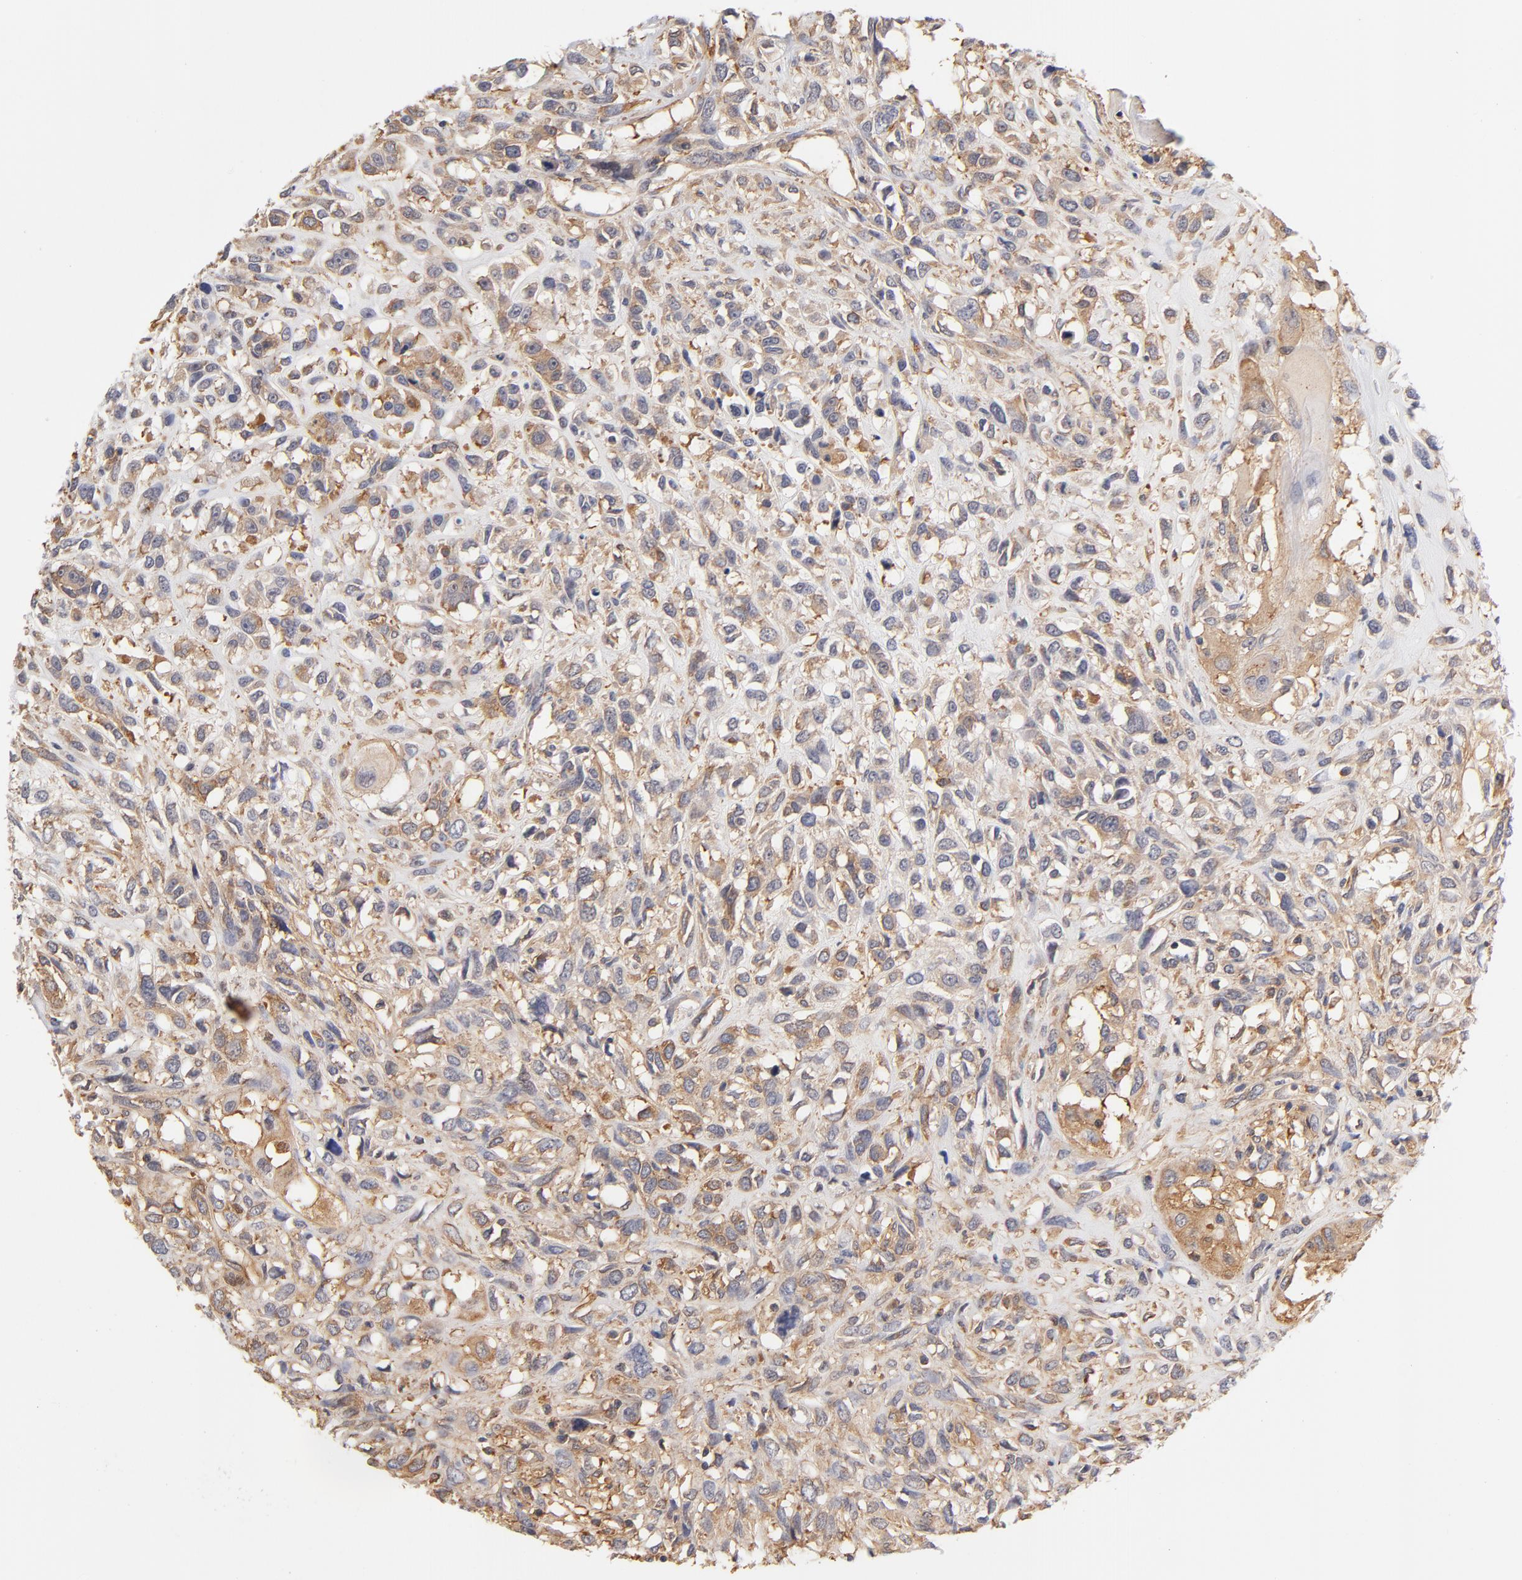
{"staining": {"intensity": "weak", "quantity": "25%-75%", "location": "cytoplasmic/membranous"}, "tissue": "head and neck cancer", "cell_type": "Tumor cells", "image_type": "cancer", "snomed": [{"axis": "morphology", "description": "Necrosis, NOS"}, {"axis": "morphology", "description": "Neoplasm, malignant, NOS"}, {"axis": "topography", "description": "Salivary gland"}, {"axis": "topography", "description": "Head-Neck"}], "caption": "Brown immunohistochemical staining in human malignant neoplasm (head and neck) displays weak cytoplasmic/membranous expression in approximately 25%-75% of tumor cells.", "gene": "FCMR", "patient": {"sex": "male", "age": 43}}